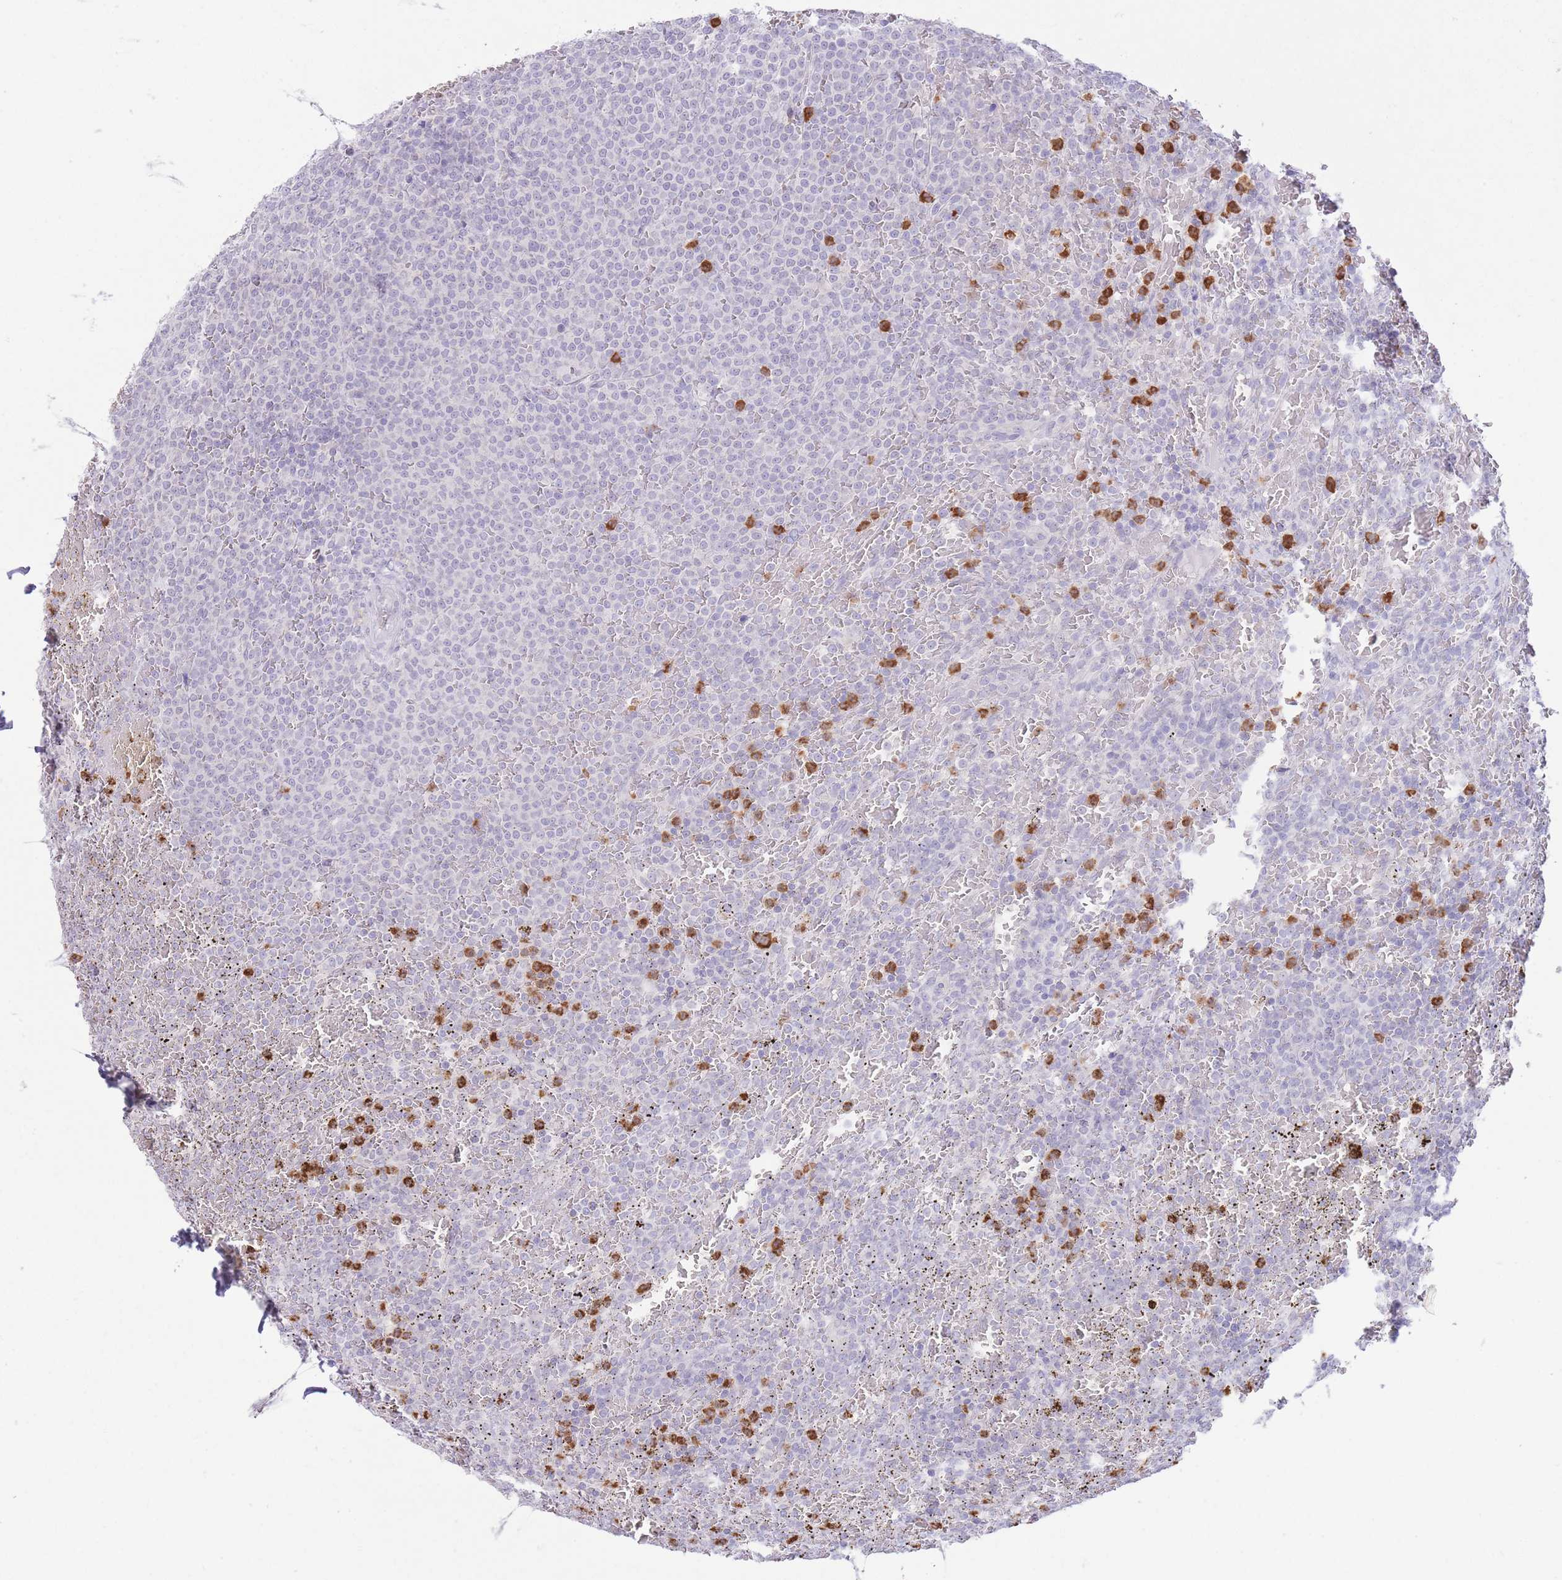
{"staining": {"intensity": "negative", "quantity": "none", "location": "none"}, "tissue": "lymphoma", "cell_type": "Tumor cells", "image_type": "cancer", "snomed": [{"axis": "morphology", "description": "Malignant lymphoma, non-Hodgkin's type, Low grade"}, {"axis": "topography", "description": "Spleen"}], "caption": "The immunohistochemistry photomicrograph has no significant expression in tumor cells of low-grade malignant lymphoma, non-Hodgkin's type tissue.", "gene": "LCLAT1", "patient": {"sex": "male", "age": 60}}